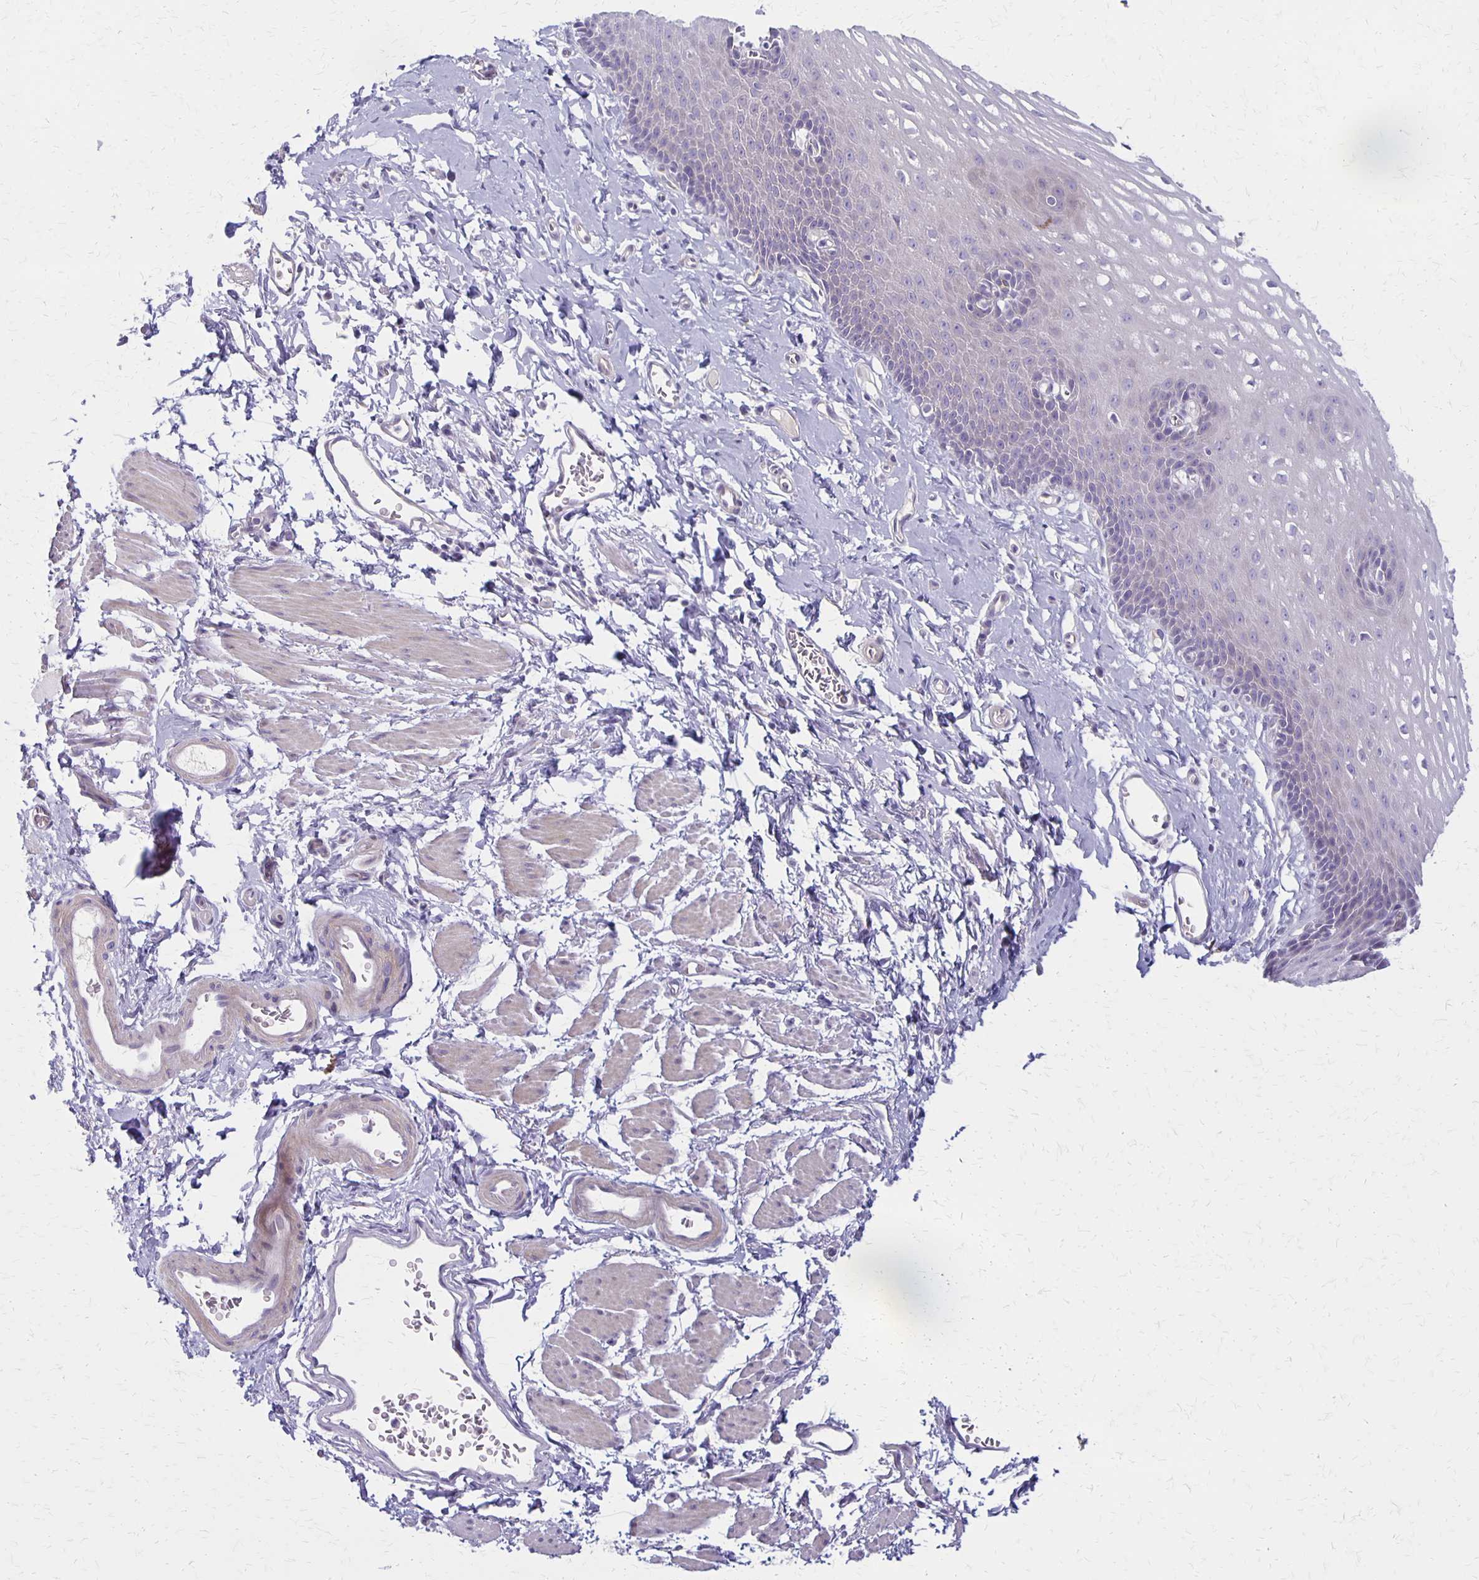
{"staining": {"intensity": "weak", "quantity": "<25%", "location": "cytoplasmic/membranous"}, "tissue": "esophagus", "cell_type": "Squamous epithelial cells", "image_type": "normal", "snomed": [{"axis": "morphology", "description": "Normal tissue, NOS"}, {"axis": "topography", "description": "Esophagus"}], "caption": "Histopathology image shows no protein positivity in squamous epithelial cells of unremarkable esophagus. (Stains: DAB (3,3'-diaminobenzidine) immunohistochemistry with hematoxylin counter stain, Microscopy: brightfield microscopy at high magnification).", "gene": "HOMER1", "patient": {"sex": "male", "age": 70}}